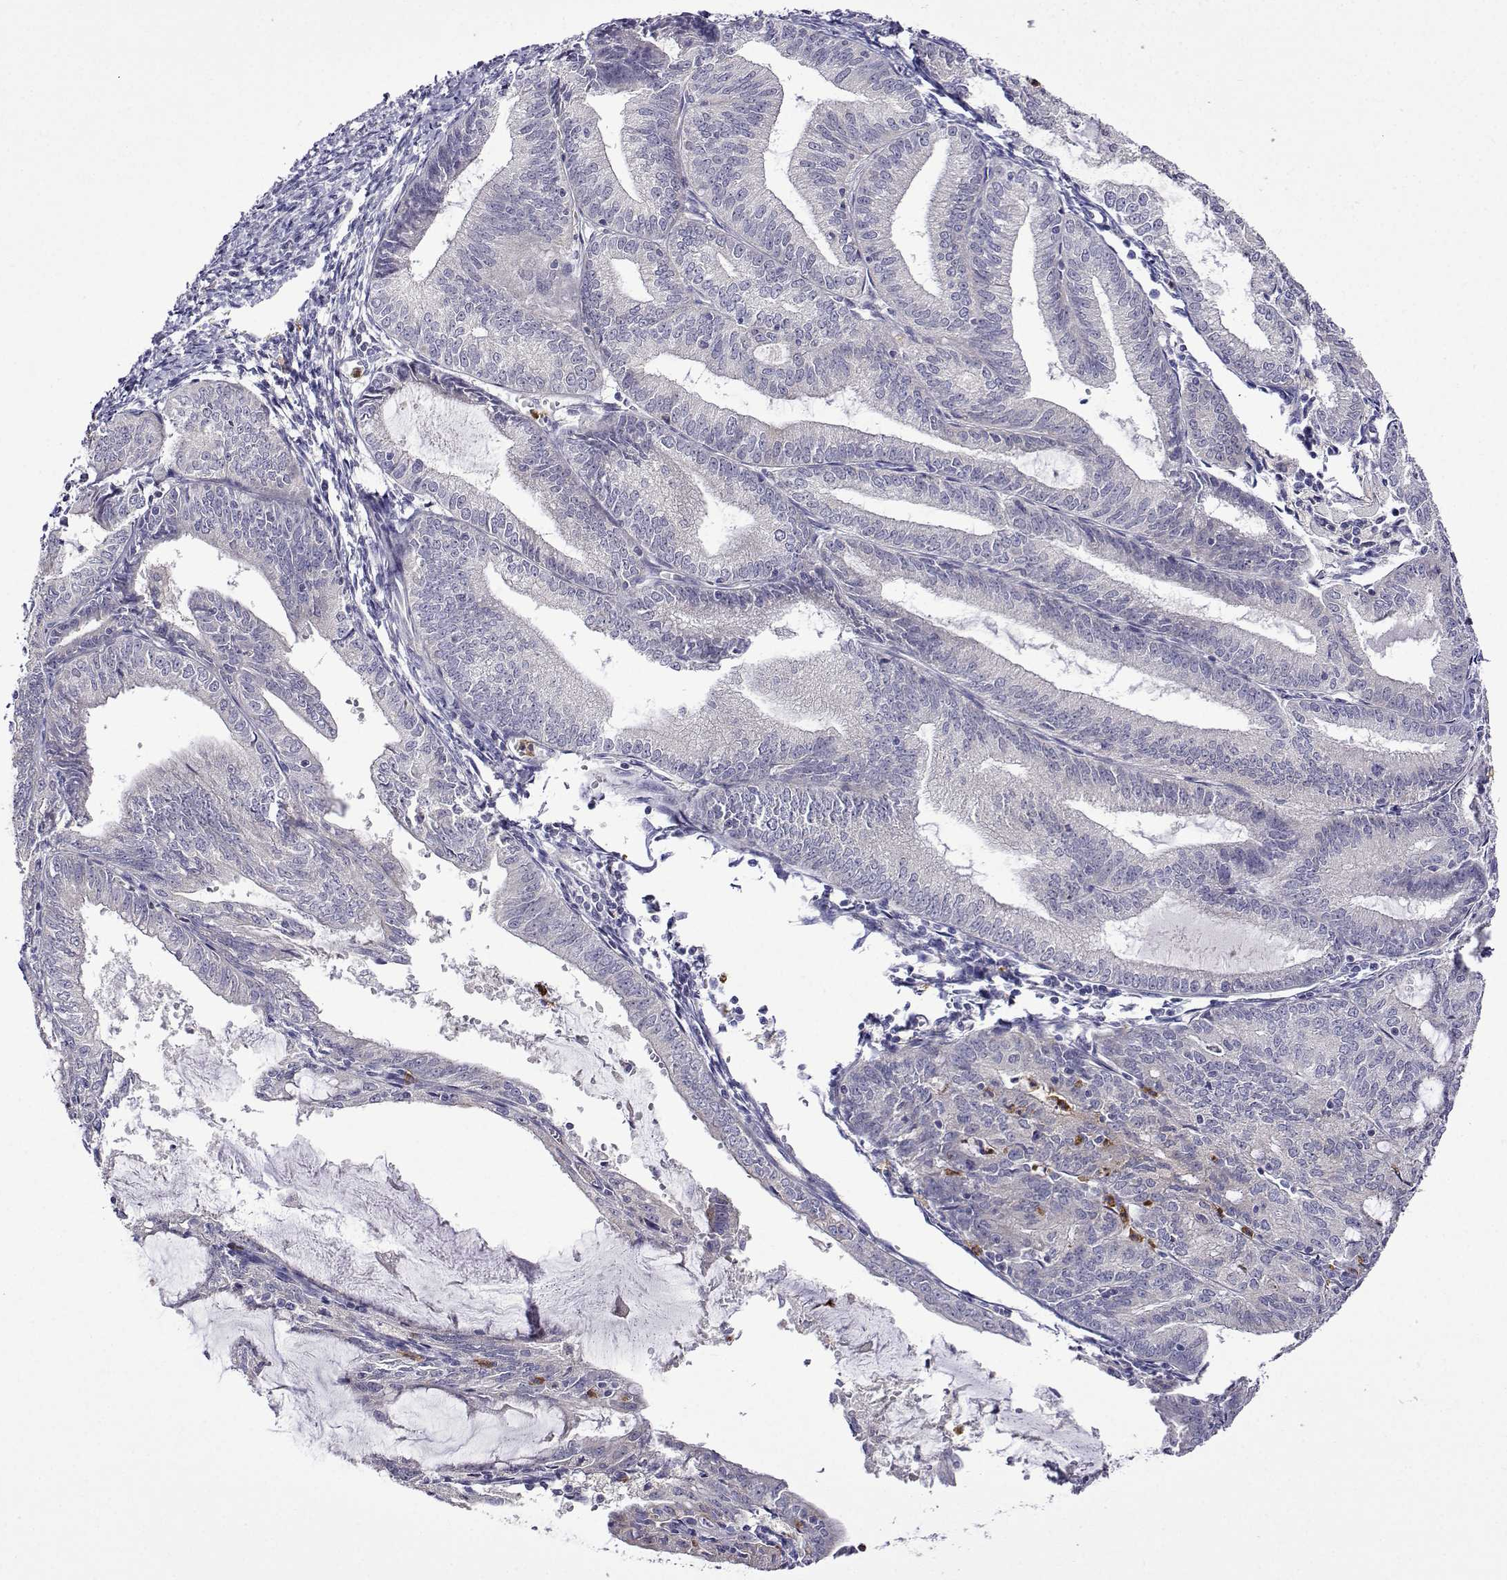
{"staining": {"intensity": "negative", "quantity": "none", "location": "none"}, "tissue": "endometrial cancer", "cell_type": "Tumor cells", "image_type": "cancer", "snomed": [{"axis": "morphology", "description": "Adenocarcinoma, NOS"}, {"axis": "topography", "description": "Endometrium"}], "caption": "IHC of human endometrial adenocarcinoma displays no expression in tumor cells.", "gene": "SULT2A1", "patient": {"sex": "female", "age": 70}}